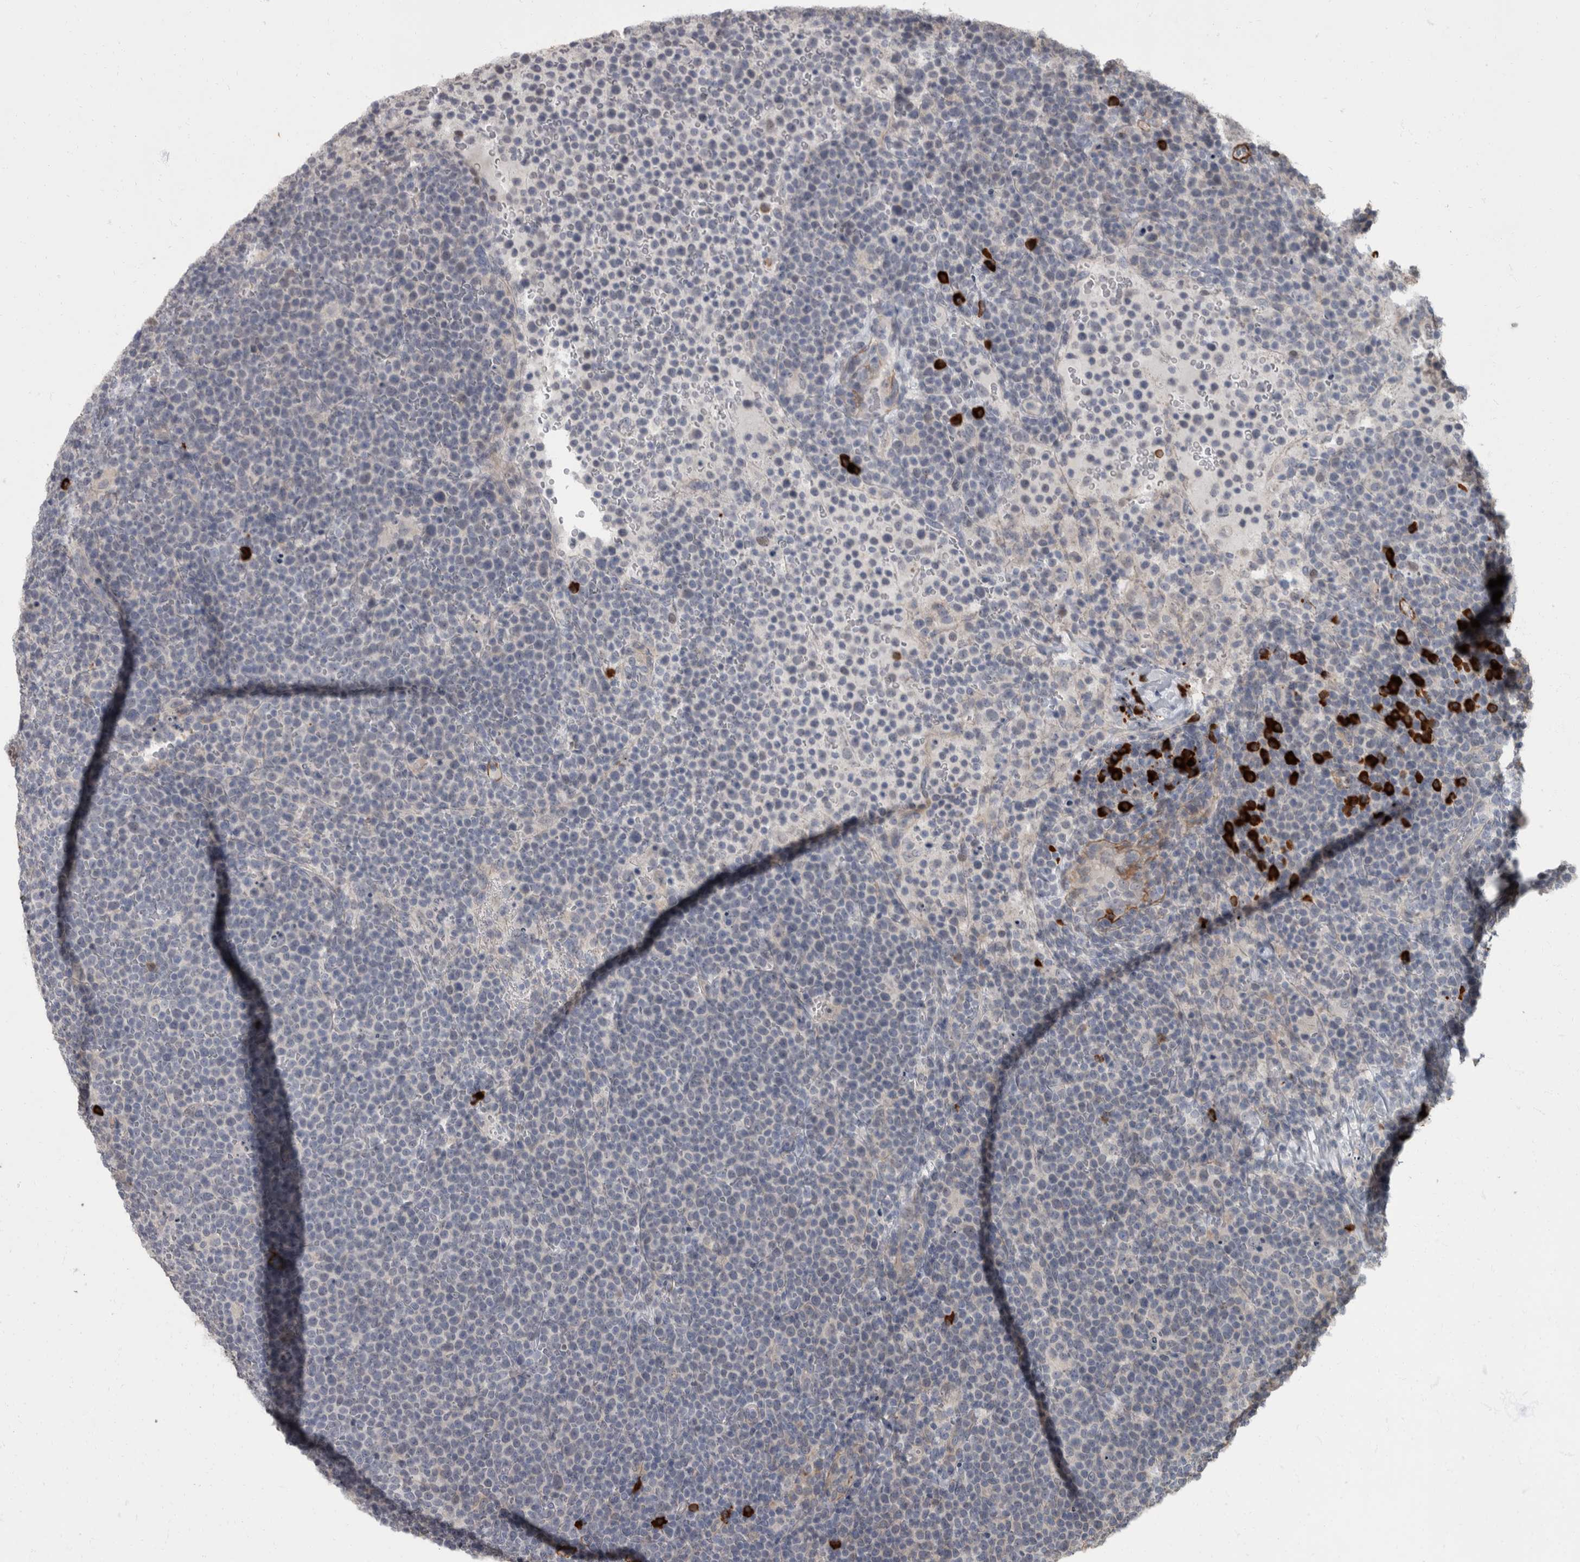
{"staining": {"intensity": "negative", "quantity": "none", "location": "none"}, "tissue": "lymphoma", "cell_type": "Tumor cells", "image_type": "cancer", "snomed": [{"axis": "morphology", "description": "Malignant lymphoma, non-Hodgkin's type, High grade"}, {"axis": "topography", "description": "Lymph node"}], "caption": "High magnification brightfield microscopy of lymphoma stained with DAB (brown) and counterstained with hematoxylin (blue): tumor cells show no significant staining. The staining is performed using DAB brown chromogen with nuclei counter-stained in using hematoxylin.", "gene": "MASTL", "patient": {"sex": "male", "age": 61}}